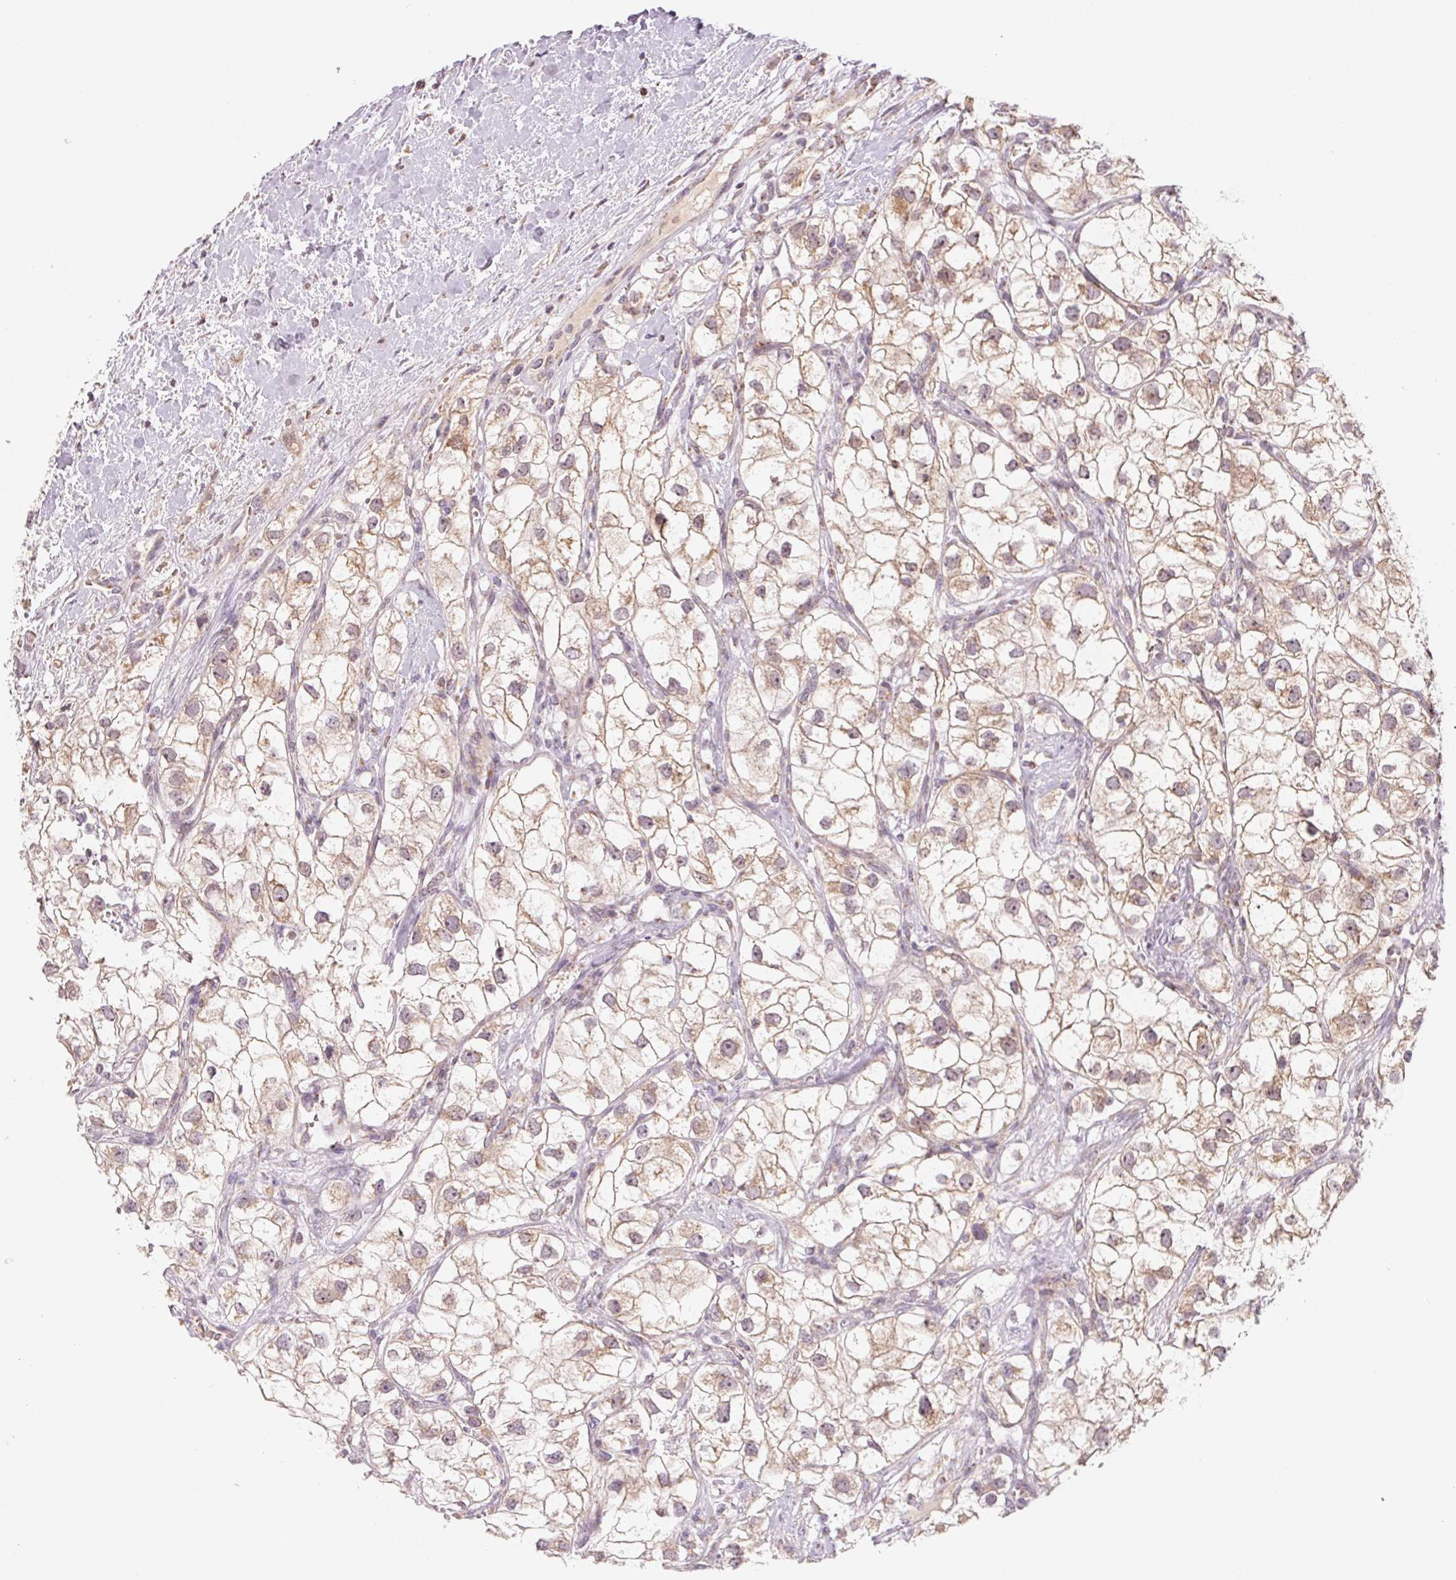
{"staining": {"intensity": "weak", "quantity": "25%-75%", "location": "cytoplasmic/membranous"}, "tissue": "renal cancer", "cell_type": "Tumor cells", "image_type": "cancer", "snomed": [{"axis": "morphology", "description": "Adenocarcinoma, NOS"}, {"axis": "topography", "description": "Kidney"}], "caption": "Brown immunohistochemical staining in adenocarcinoma (renal) displays weak cytoplasmic/membranous positivity in about 25%-75% of tumor cells. (Brightfield microscopy of DAB IHC at high magnification).", "gene": "HINT2", "patient": {"sex": "male", "age": 59}}